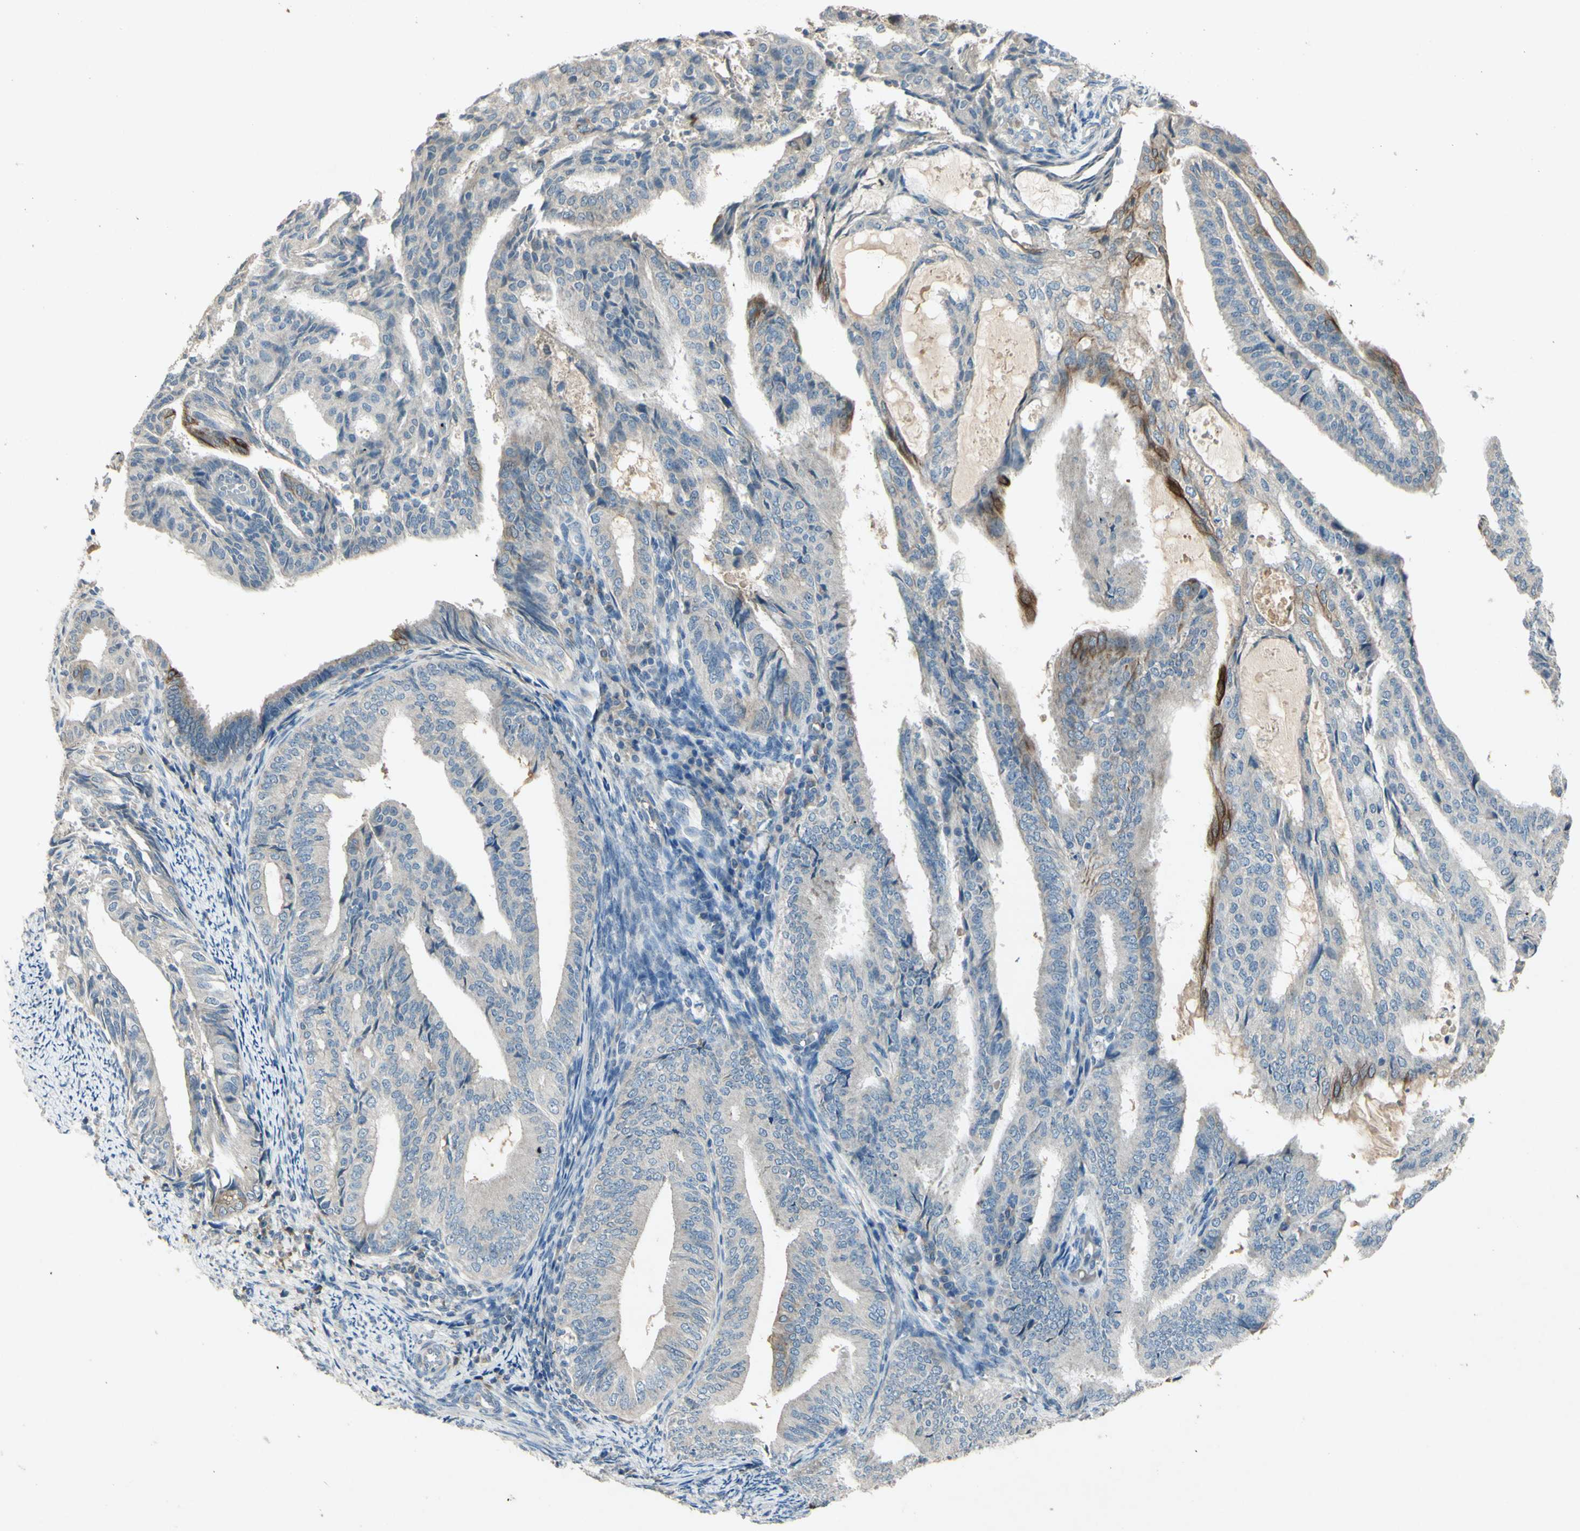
{"staining": {"intensity": "moderate", "quantity": "<25%", "location": "cytoplasmic/membranous"}, "tissue": "endometrial cancer", "cell_type": "Tumor cells", "image_type": "cancer", "snomed": [{"axis": "morphology", "description": "Adenocarcinoma, NOS"}, {"axis": "topography", "description": "Endometrium"}], "caption": "Brown immunohistochemical staining in human adenocarcinoma (endometrial) displays moderate cytoplasmic/membranous expression in approximately <25% of tumor cells.", "gene": "TIMM21", "patient": {"sex": "female", "age": 58}}